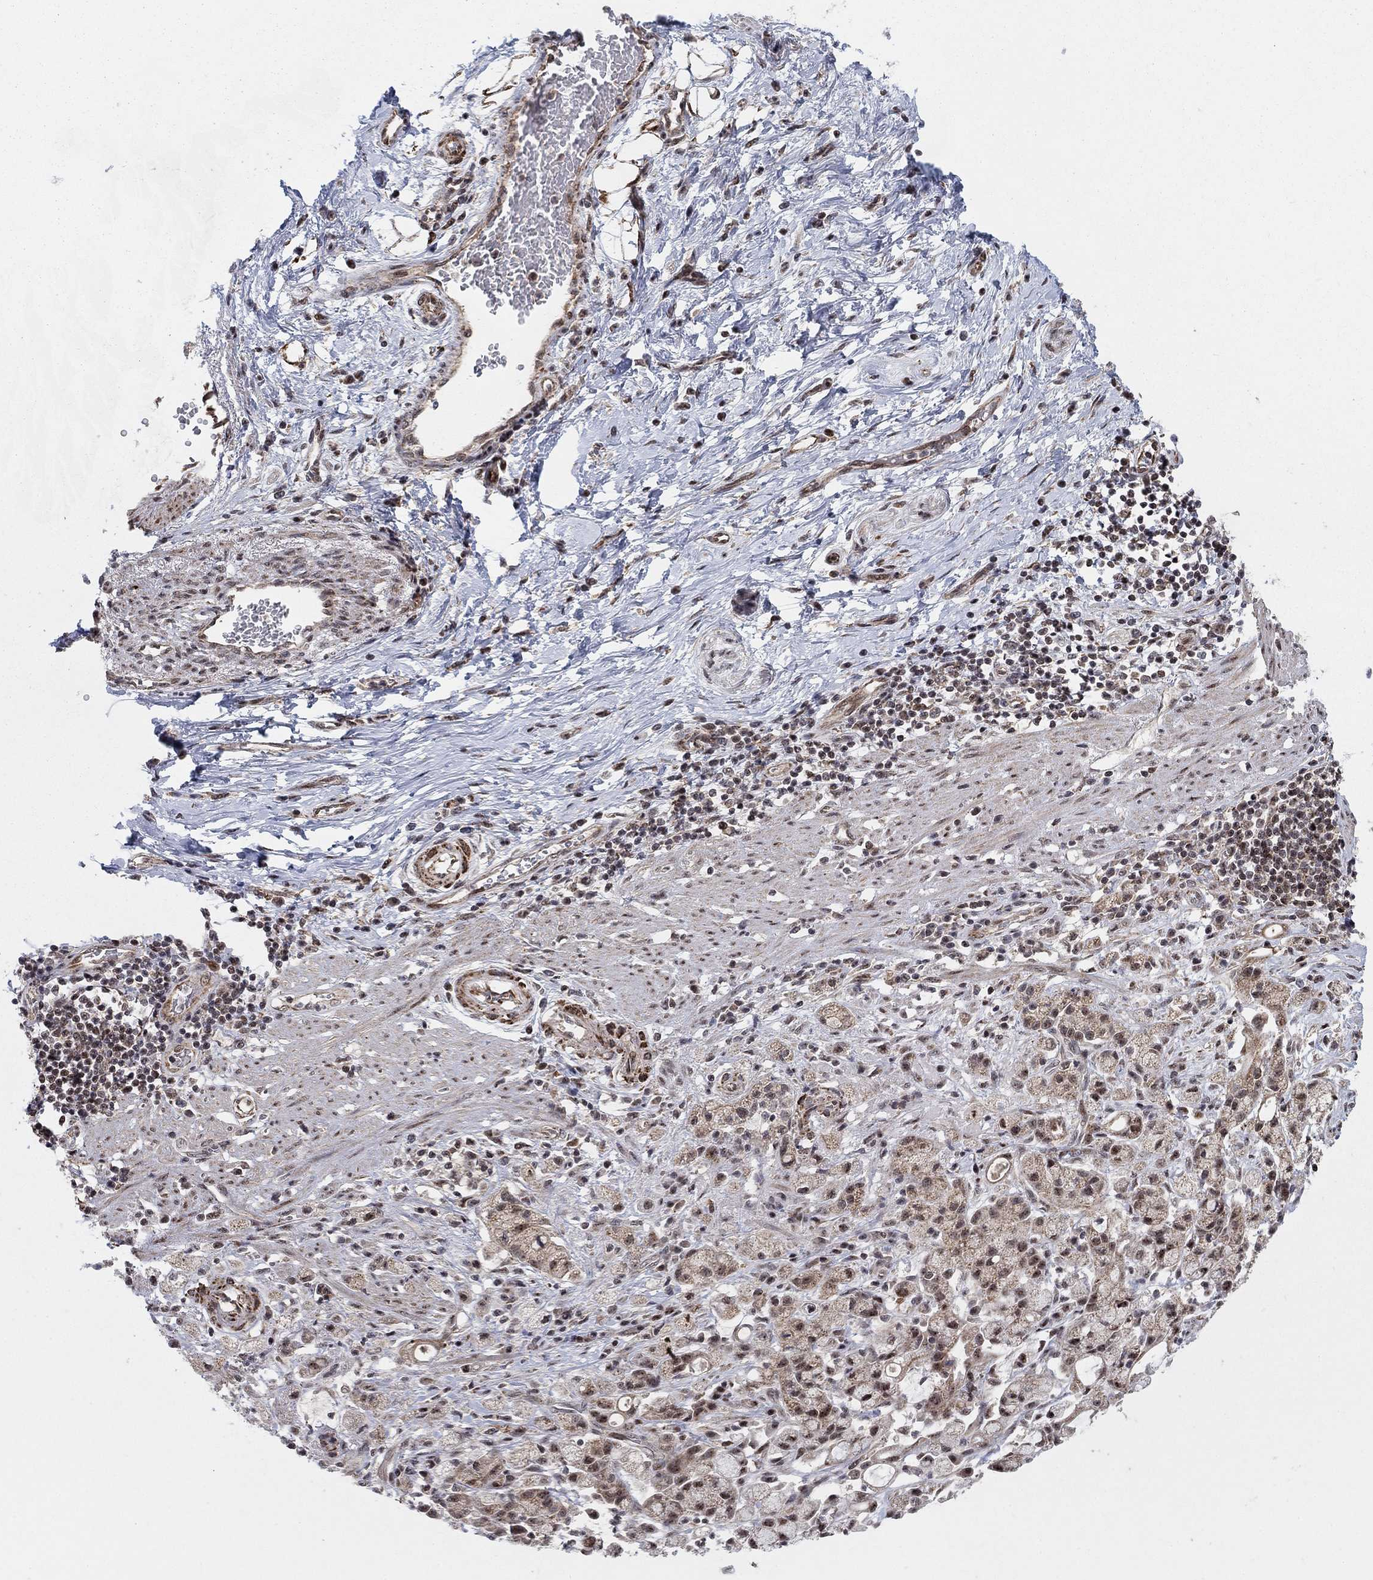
{"staining": {"intensity": "moderate", "quantity": ">75%", "location": "cytoplasmic/membranous"}, "tissue": "stomach cancer", "cell_type": "Tumor cells", "image_type": "cancer", "snomed": [{"axis": "morphology", "description": "Adenocarcinoma, NOS"}, {"axis": "topography", "description": "Stomach"}], "caption": "Brown immunohistochemical staining in human stomach cancer shows moderate cytoplasmic/membranous staining in about >75% of tumor cells. (IHC, brightfield microscopy, high magnification).", "gene": "ZNF395", "patient": {"sex": "male", "age": 58}}